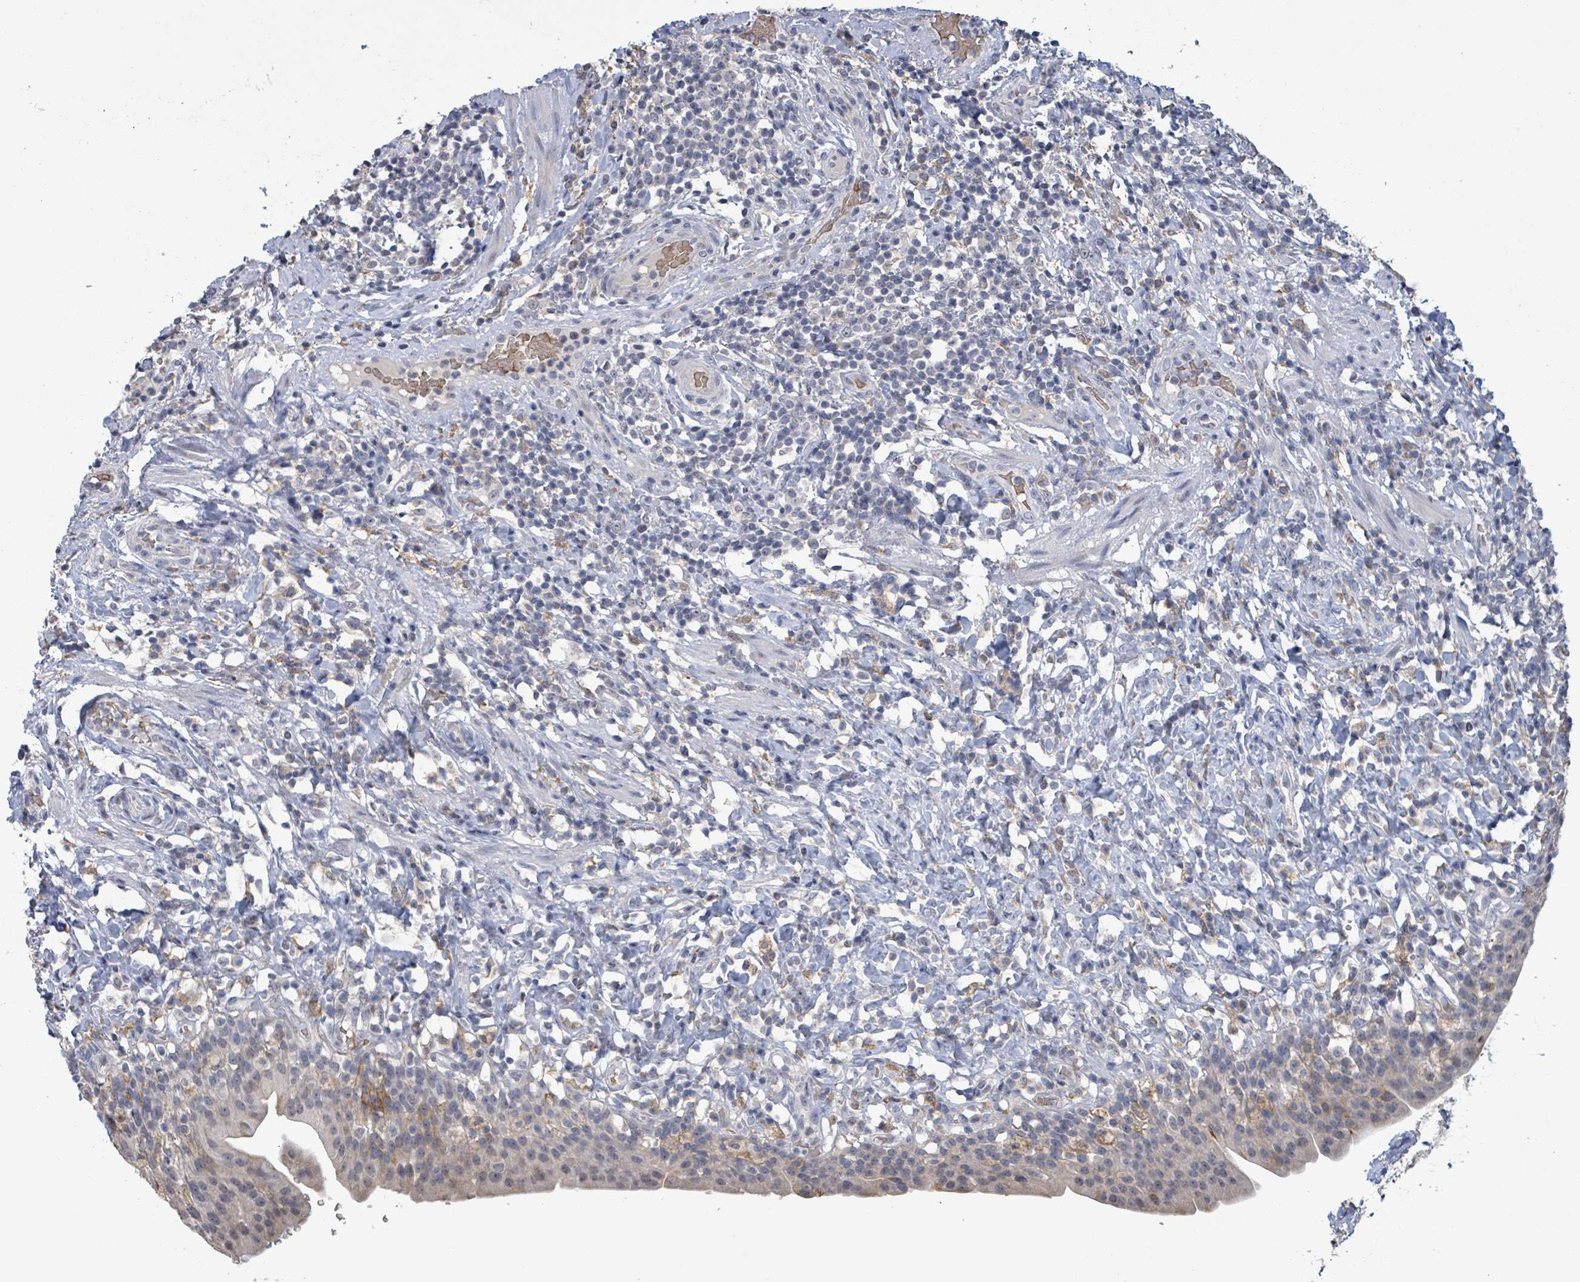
{"staining": {"intensity": "weak", "quantity": "25%-75%", "location": "cytoplasmic/membranous,nuclear"}, "tissue": "urinary bladder", "cell_type": "Urothelial cells", "image_type": "normal", "snomed": [{"axis": "morphology", "description": "Normal tissue, NOS"}, {"axis": "morphology", "description": "Inflammation, NOS"}, {"axis": "topography", "description": "Urinary bladder"}], "caption": "Immunohistochemical staining of normal urinary bladder exhibits low levels of weak cytoplasmic/membranous,nuclear staining in about 25%-75% of urothelial cells. (DAB (3,3'-diaminobenzidine) = brown stain, brightfield microscopy at high magnification).", "gene": "SEBOX", "patient": {"sex": "male", "age": 64}}